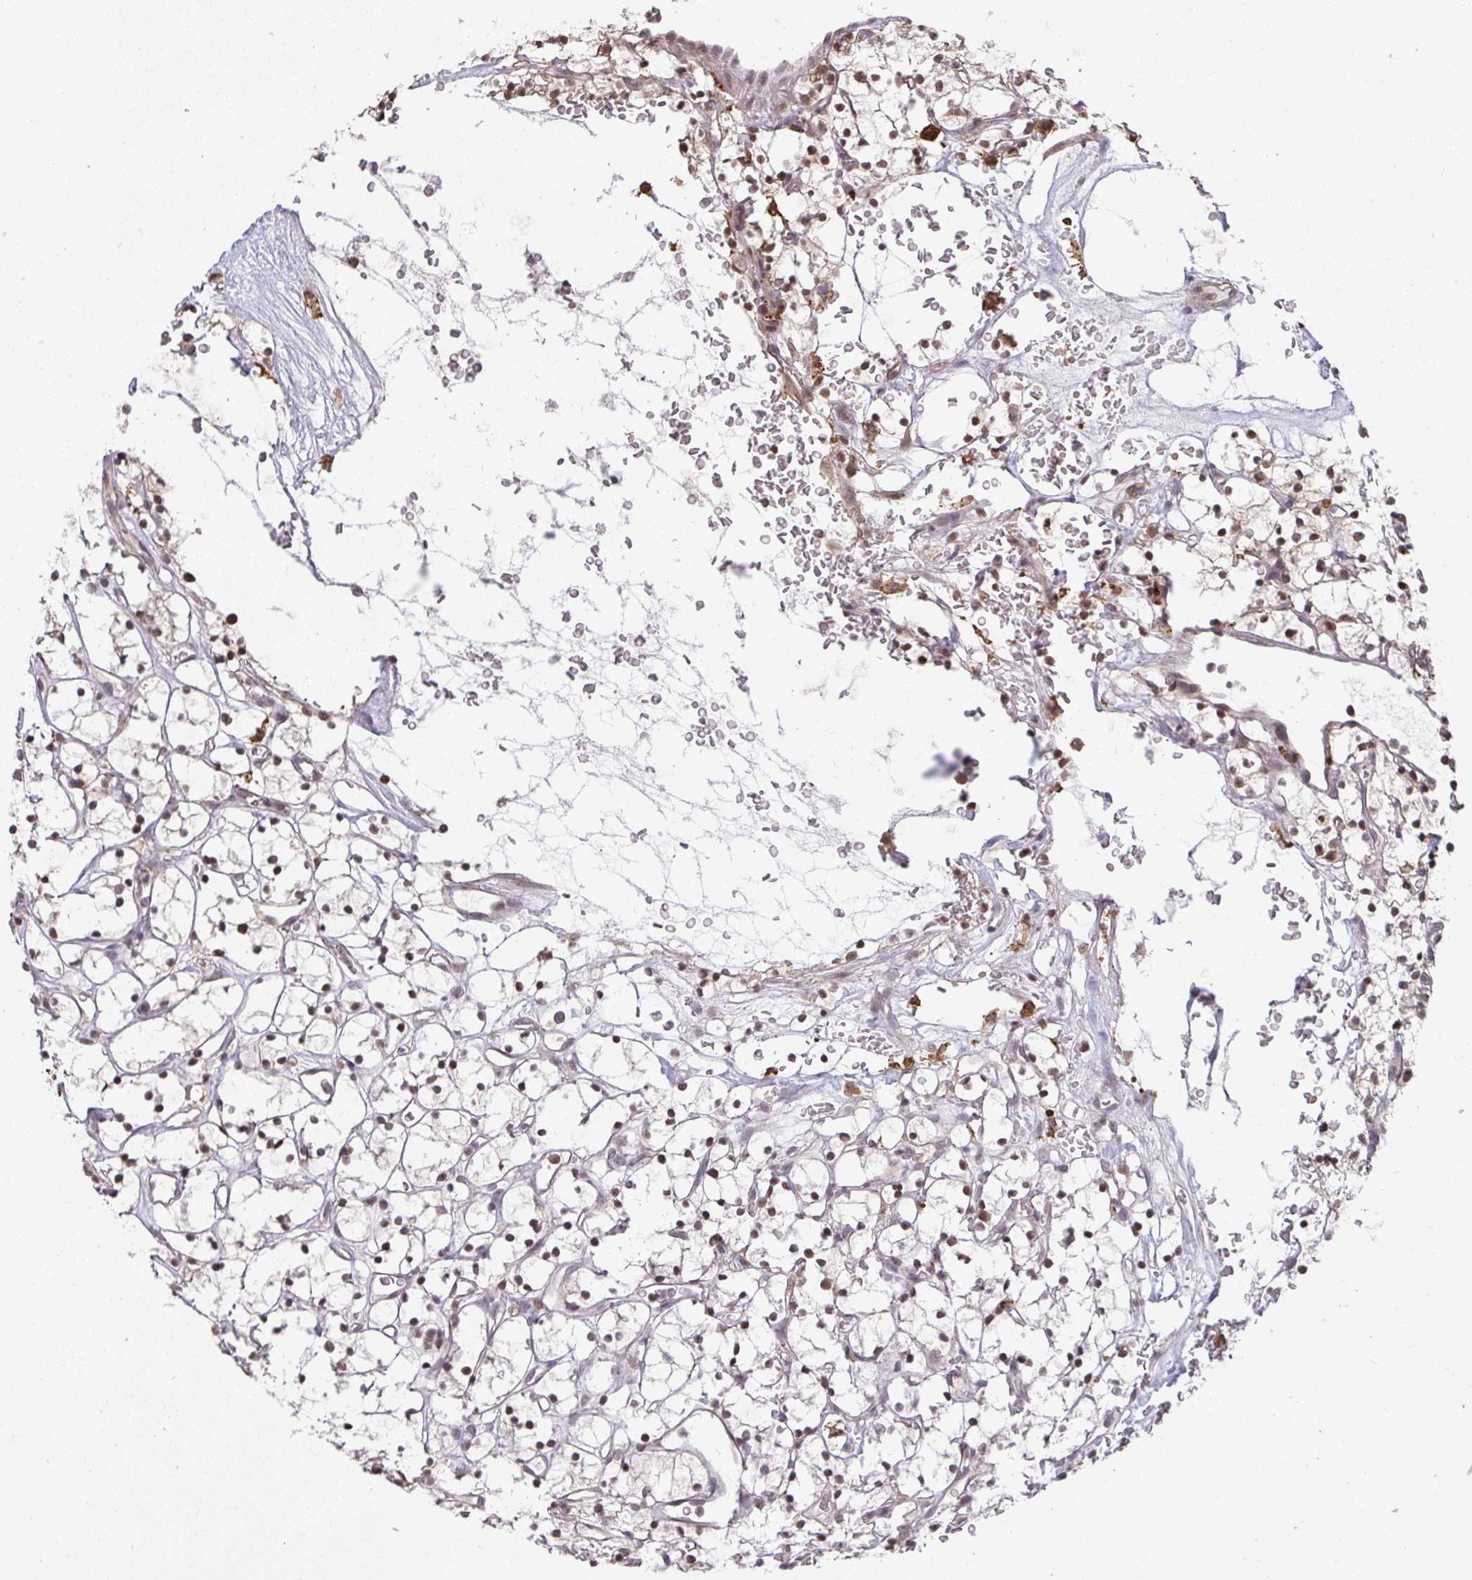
{"staining": {"intensity": "moderate", "quantity": ">75%", "location": "nuclear"}, "tissue": "renal cancer", "cell_type": "Tumor cells", "image_type": "cancer", "snomed": [{"axis": "morphology", "description": "Adenocarcinoma, NOS"}, {"axis": "topography", "description": "Kidney"}], "caption": "Immunohistochemistry of adenocarcinoma (renal) shows medium levels of moderate nuclear expression in about >75% of tumor cells.", "gene": "SAP30", "patient": {"sex": "female", "age": 64}}